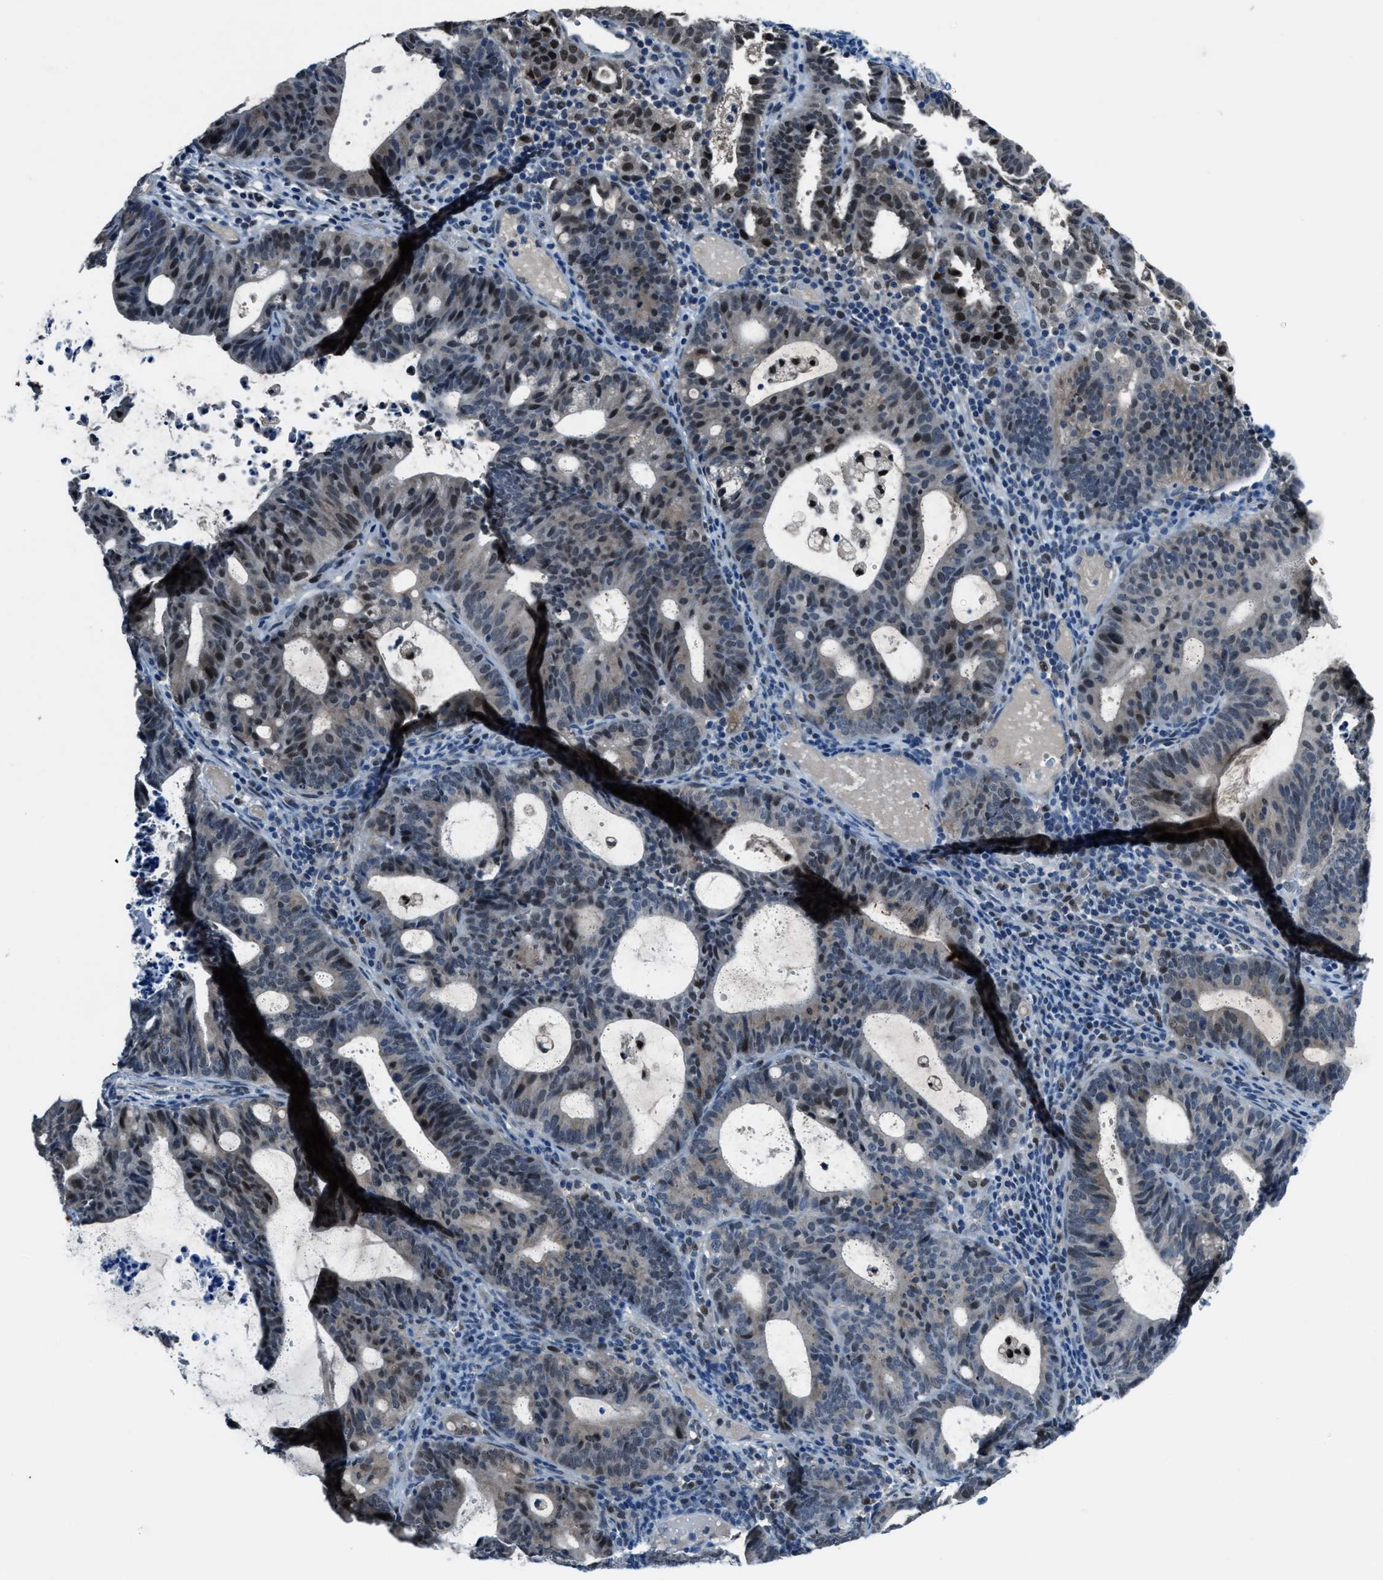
{"staining": {"intensity": "strong", "quantity": "<25%", "location": "nuclear"}, "tissue": "endometrial cancer", "cell_type": "Tumor cells", "image_type": "cancer", "snomed": [{"axis": "morphology", "description": "Adenocarcinoma, NOS"}, {"axis": "topography", "description": "Uterus"}], "caption": "Tumor cells show medium levels of strong nuclear staining in about <25% of cells in endometrial adenocarcinoma.", "gene": "DUSP19", "patient": {"sex": "female", "age": 83}}